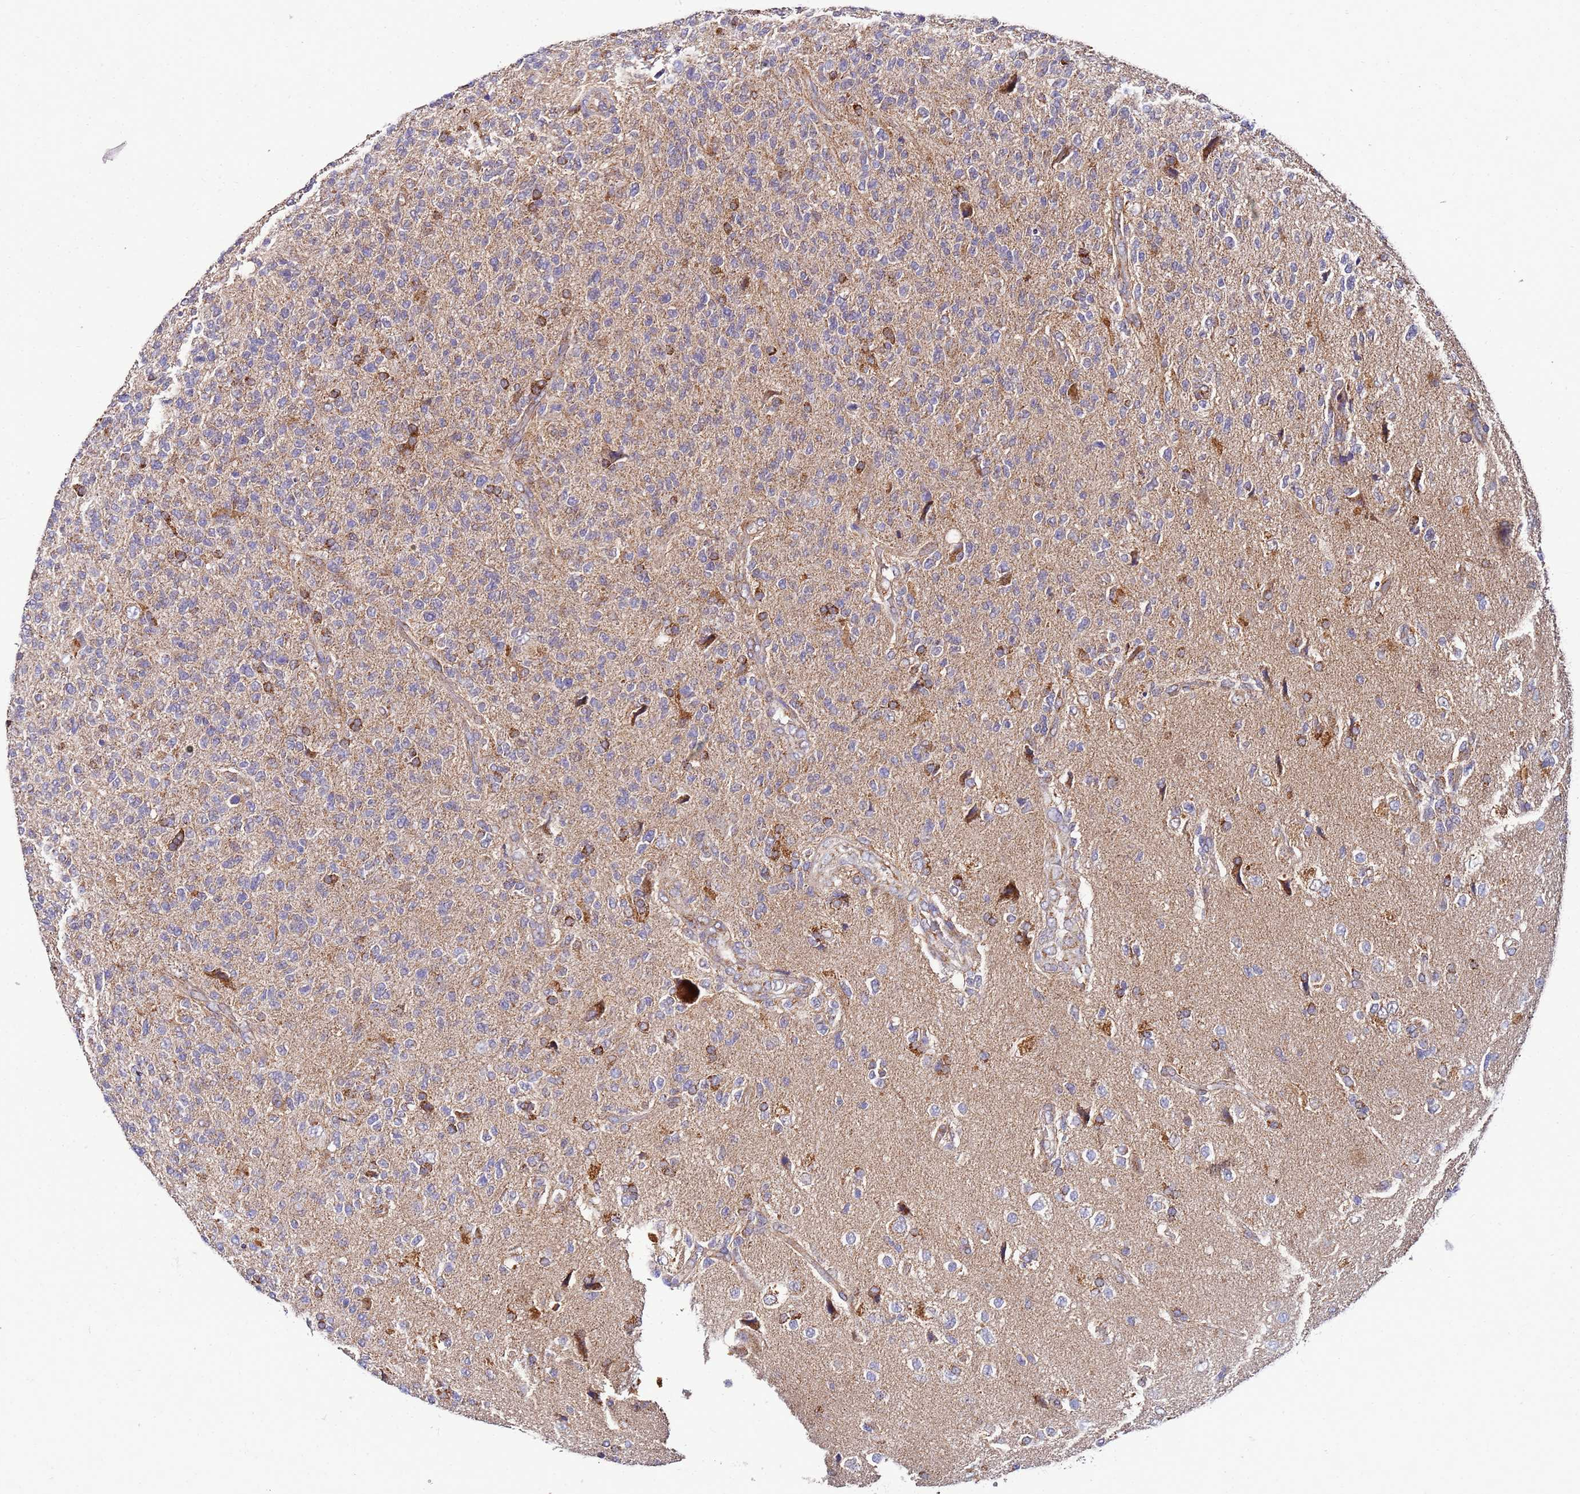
{"staining": {"intensity": "strong", "quantity": "<25%", "location": "cytoplasmic/membranous"}, "tissue": "glioma", "cell_type": "Tumor cells", "image_type": "cancer", "snomed": [{"axis": "morphology", "description": "Glioma, malignant, High grade"}, {"axis": "topography", "description": "Brain"}], "caption": "This is an image of immunohistochemistry (IHC) staining of high-grade glioma (malignant), which shows strong positivity in the cytoplasmic/membranous of tumor cells.", "gene": "FAHD2A", "patient": {"sex": "male", "age": 56}}